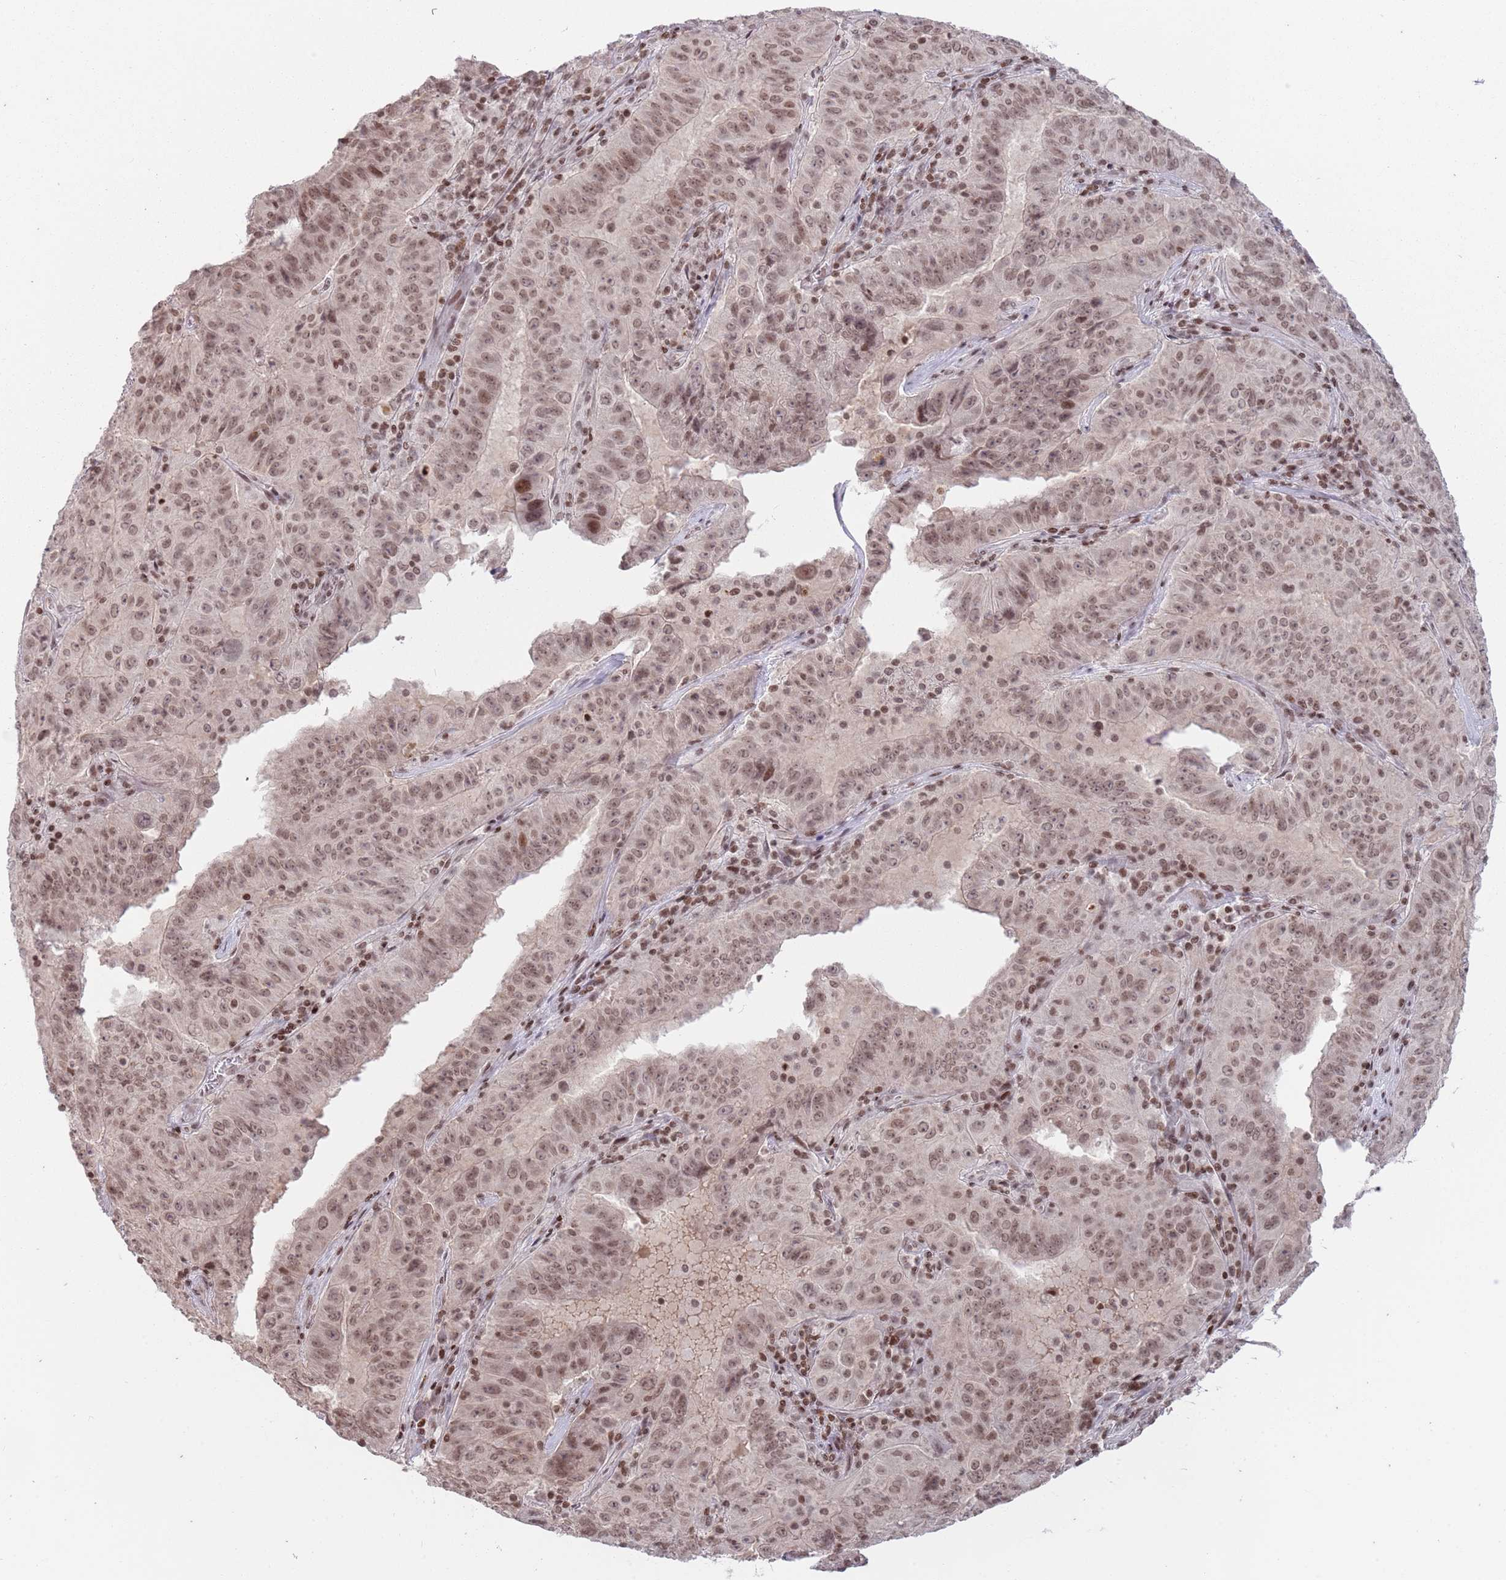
{"staining": {"intensity": "moderate", "quantity": ">75%", "location": "nuclear"}, "tissue": "pancreatic cancer", "cell_type": "Tumor cells", "image_type": "cancer", "snomed": [{"axis": "morphology", "description": "Adenocarcinoma, NOS"}, {"axis": "topography", "description": "Pancreas"}], "caption": "Pancreatic cancer (adenocarcinoma) tissue shows moderate nuclear positivity in about >75% of tumor cells", "gene": "SH3RF3", "patient": {"sex": "male", "age": 63}}